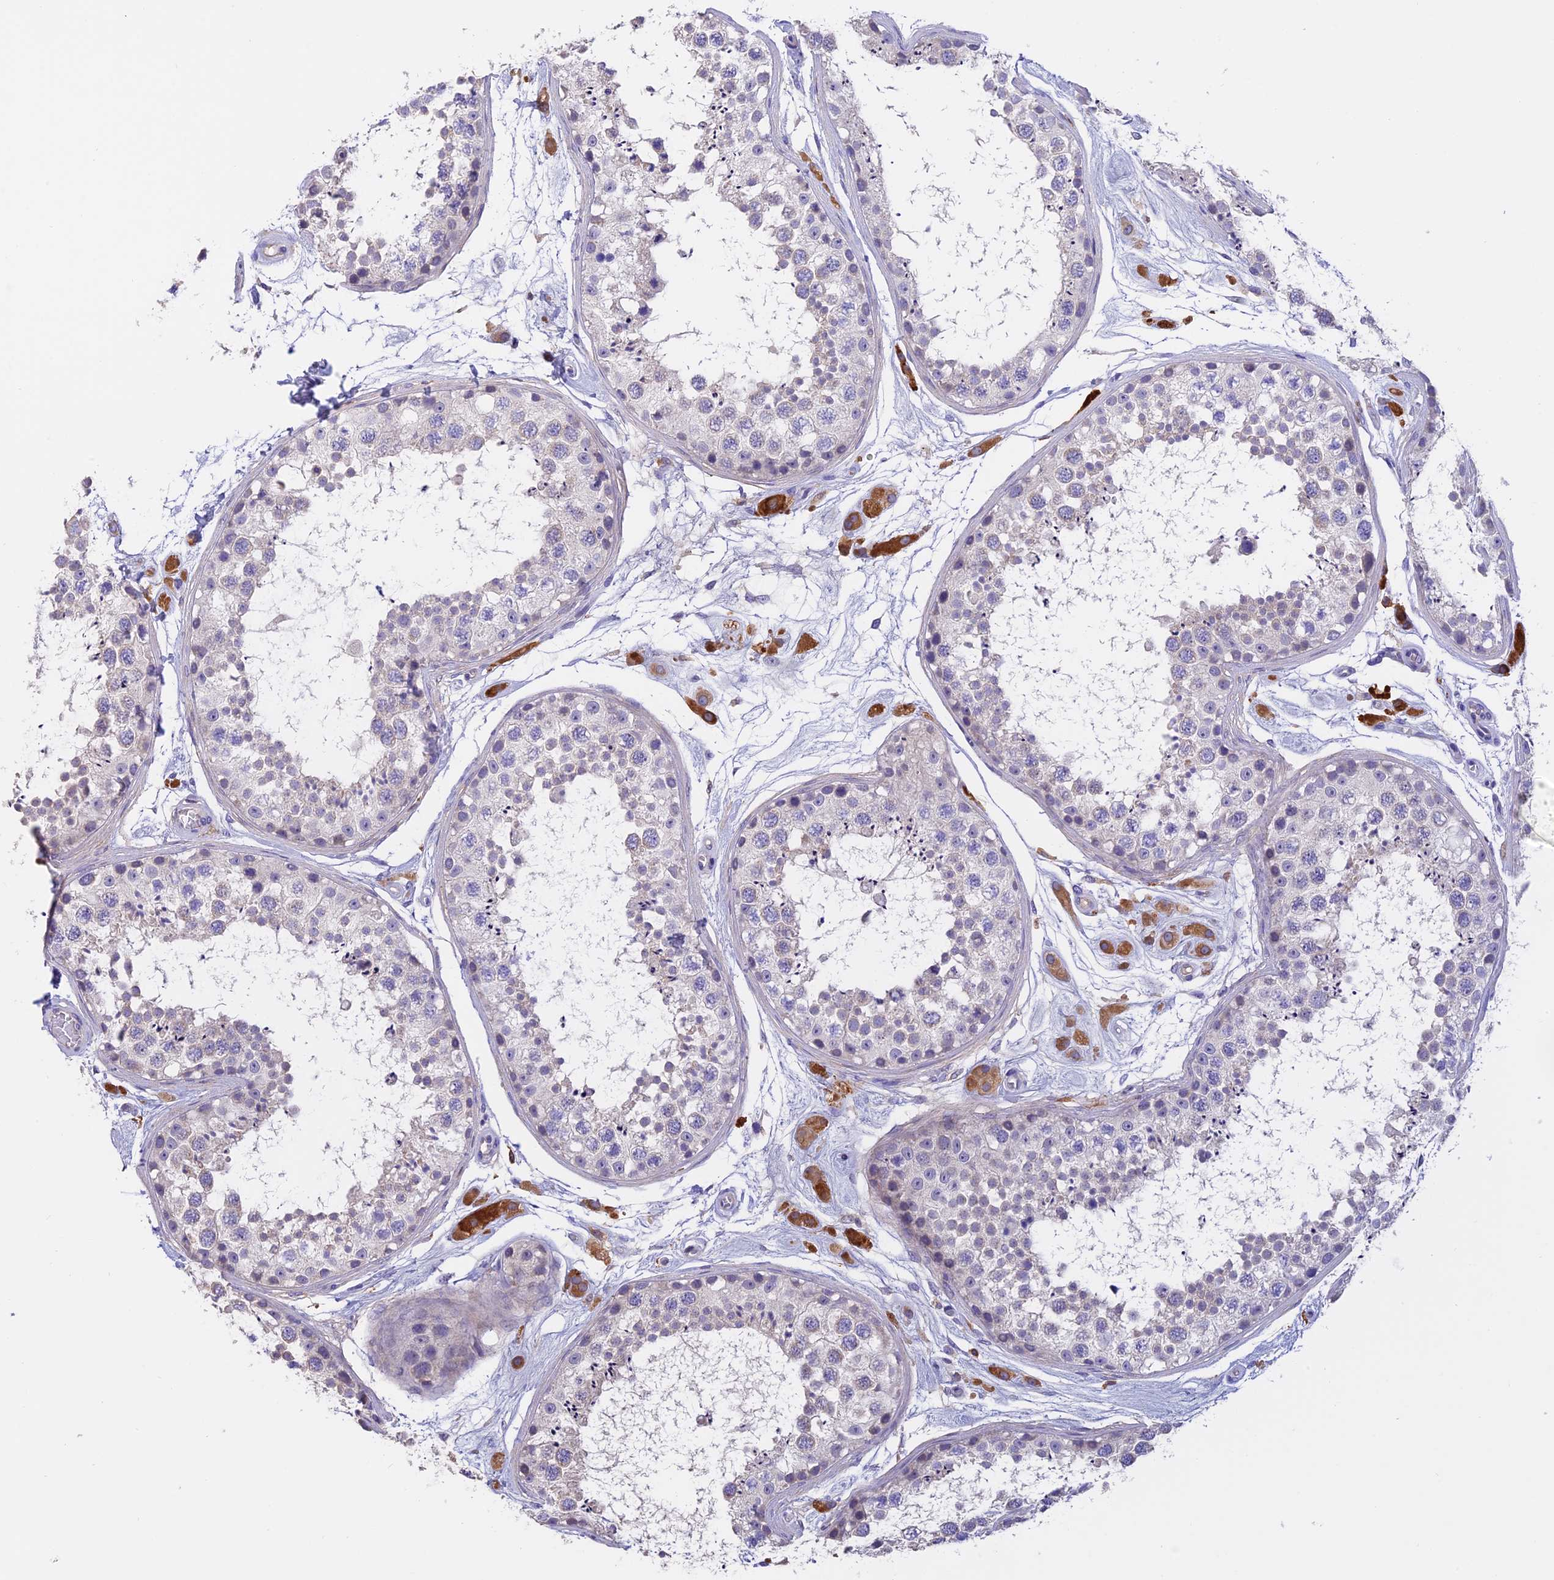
{"staining": {"intensity": "negative", "quantity": "none", "location": "none"}, "tissue": "testis", "cell_type": "Cells in seminiferous ducts", "image_type": "normal", "snomed": [{"axis": "morphology", "description": "Normal tissue, NOS"}, {"axis": "topography", "description": "Testis"}], "caption": "Immunohistochemistry (IHC) micrograph of normal testis: testis stained with DAB reveals no significant protein positivity in cells in seminiferous ducts.", "gene": "LPXN", "patient": {"sex": "male", "age": 25}}